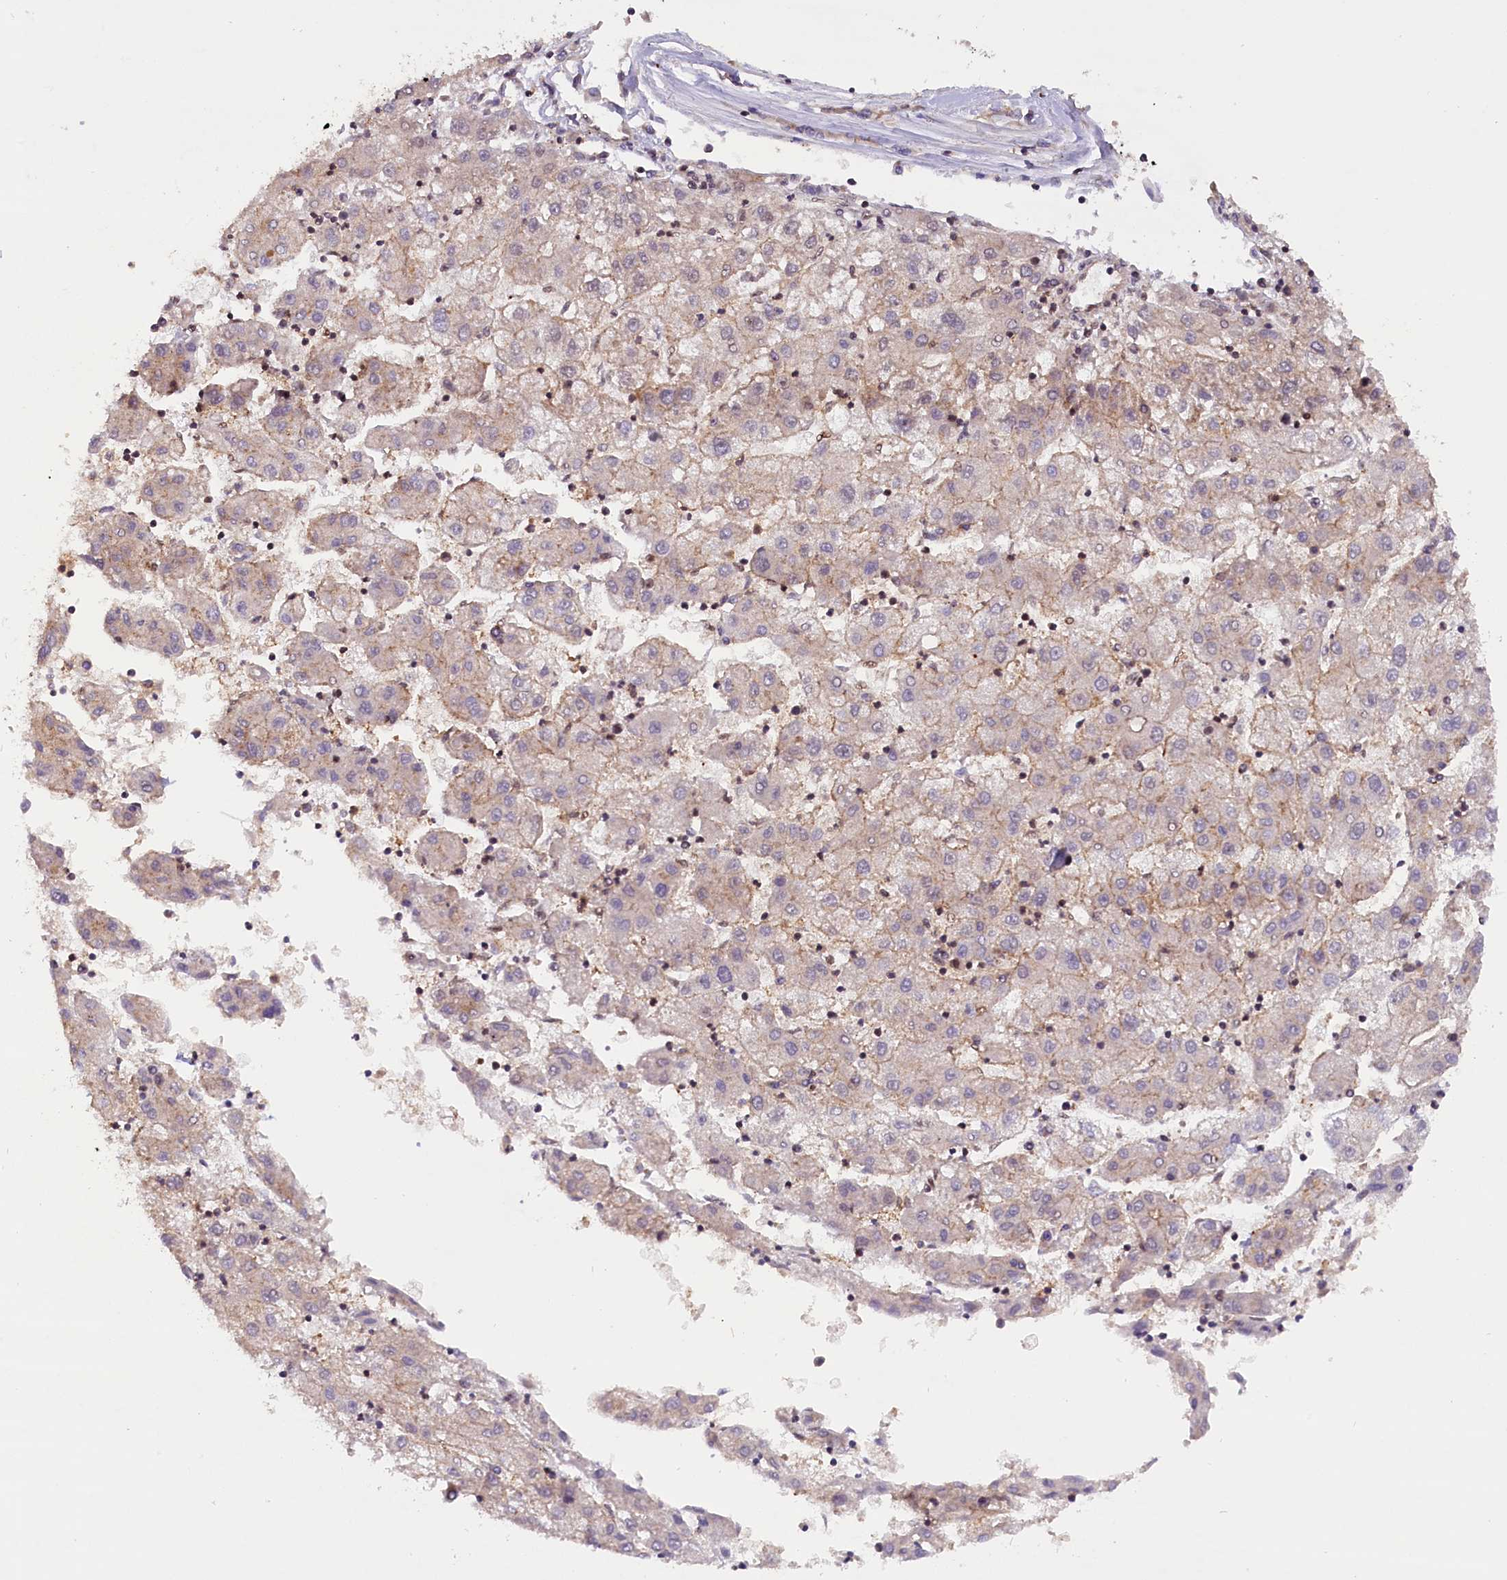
{"staining": {"intensity": "weak", "quantity": "<25%", "location": "cytoplasmic/membranous"}, "tissue": "liver cancer", "cell_type": "Tumor cells", "image_type": "cancer", "snomed": [{"axis": "morphology", "description": "Carcinoma, Hepatocellular, NOS"}, {"axis": "topography", "description": "Liver"}], "caption": "Liver cancer was stained to show a protein in brown. There is no significant expression in tumor cells.", "gene": "IST1", "patient": {"sex": "male", "age": 72}}